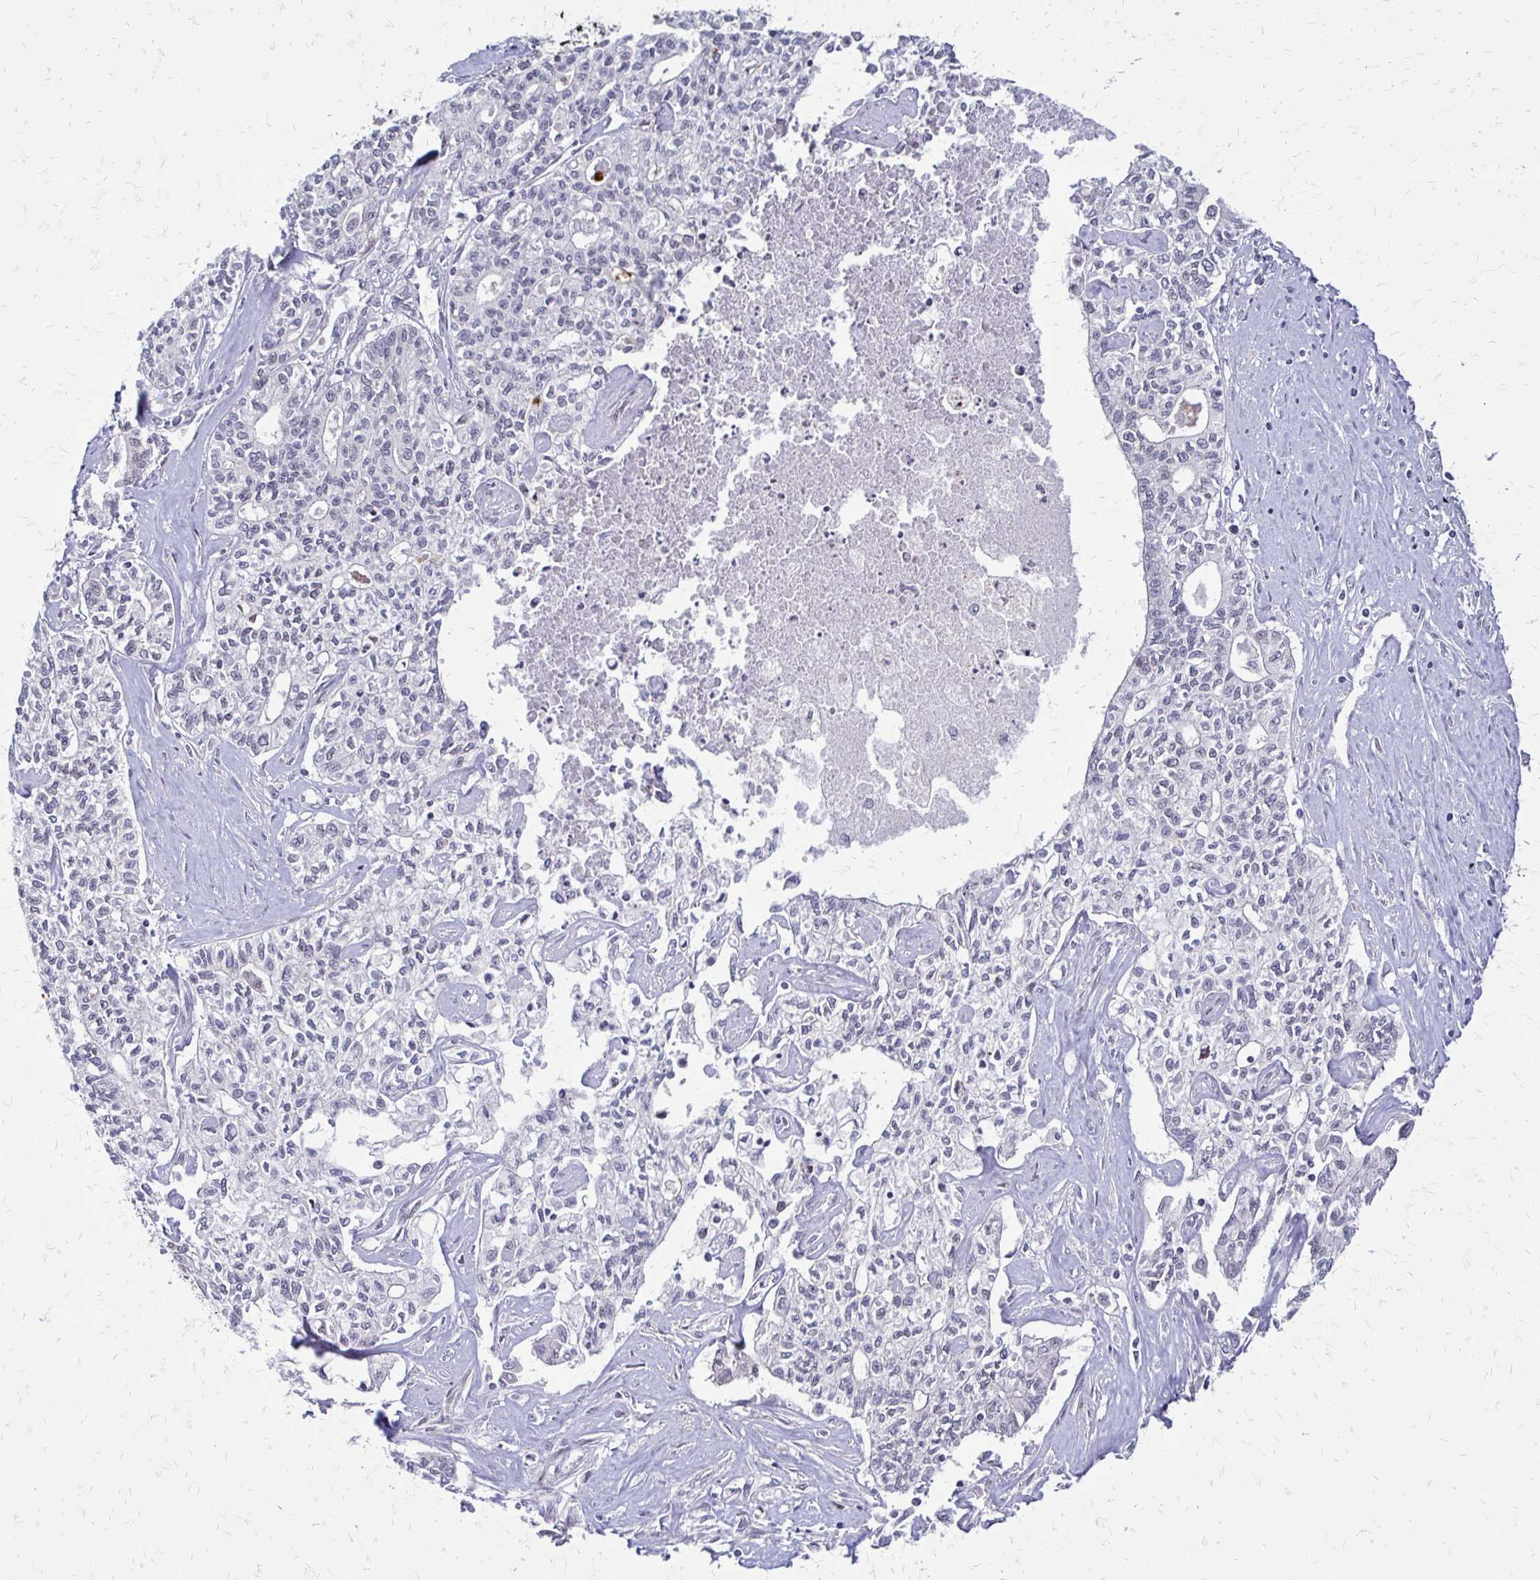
{"staining": {"intensity": "negative", "quantity": "none", "location": "none"}, "tissue": "liver cancer", "cell_type": "Tumor cells", "image_type": "cancer", "snomed": [{"axis": "morphology", "description": "Cholangiocarcinoma"}, {"axis": "topography", "description": "Liver"}], "caption": "Histopathology image shows no significant protein positivity in tumor cells of liver cancer.", "gene": "TRIR", "patient": {"sex": "female", "age": 61}}